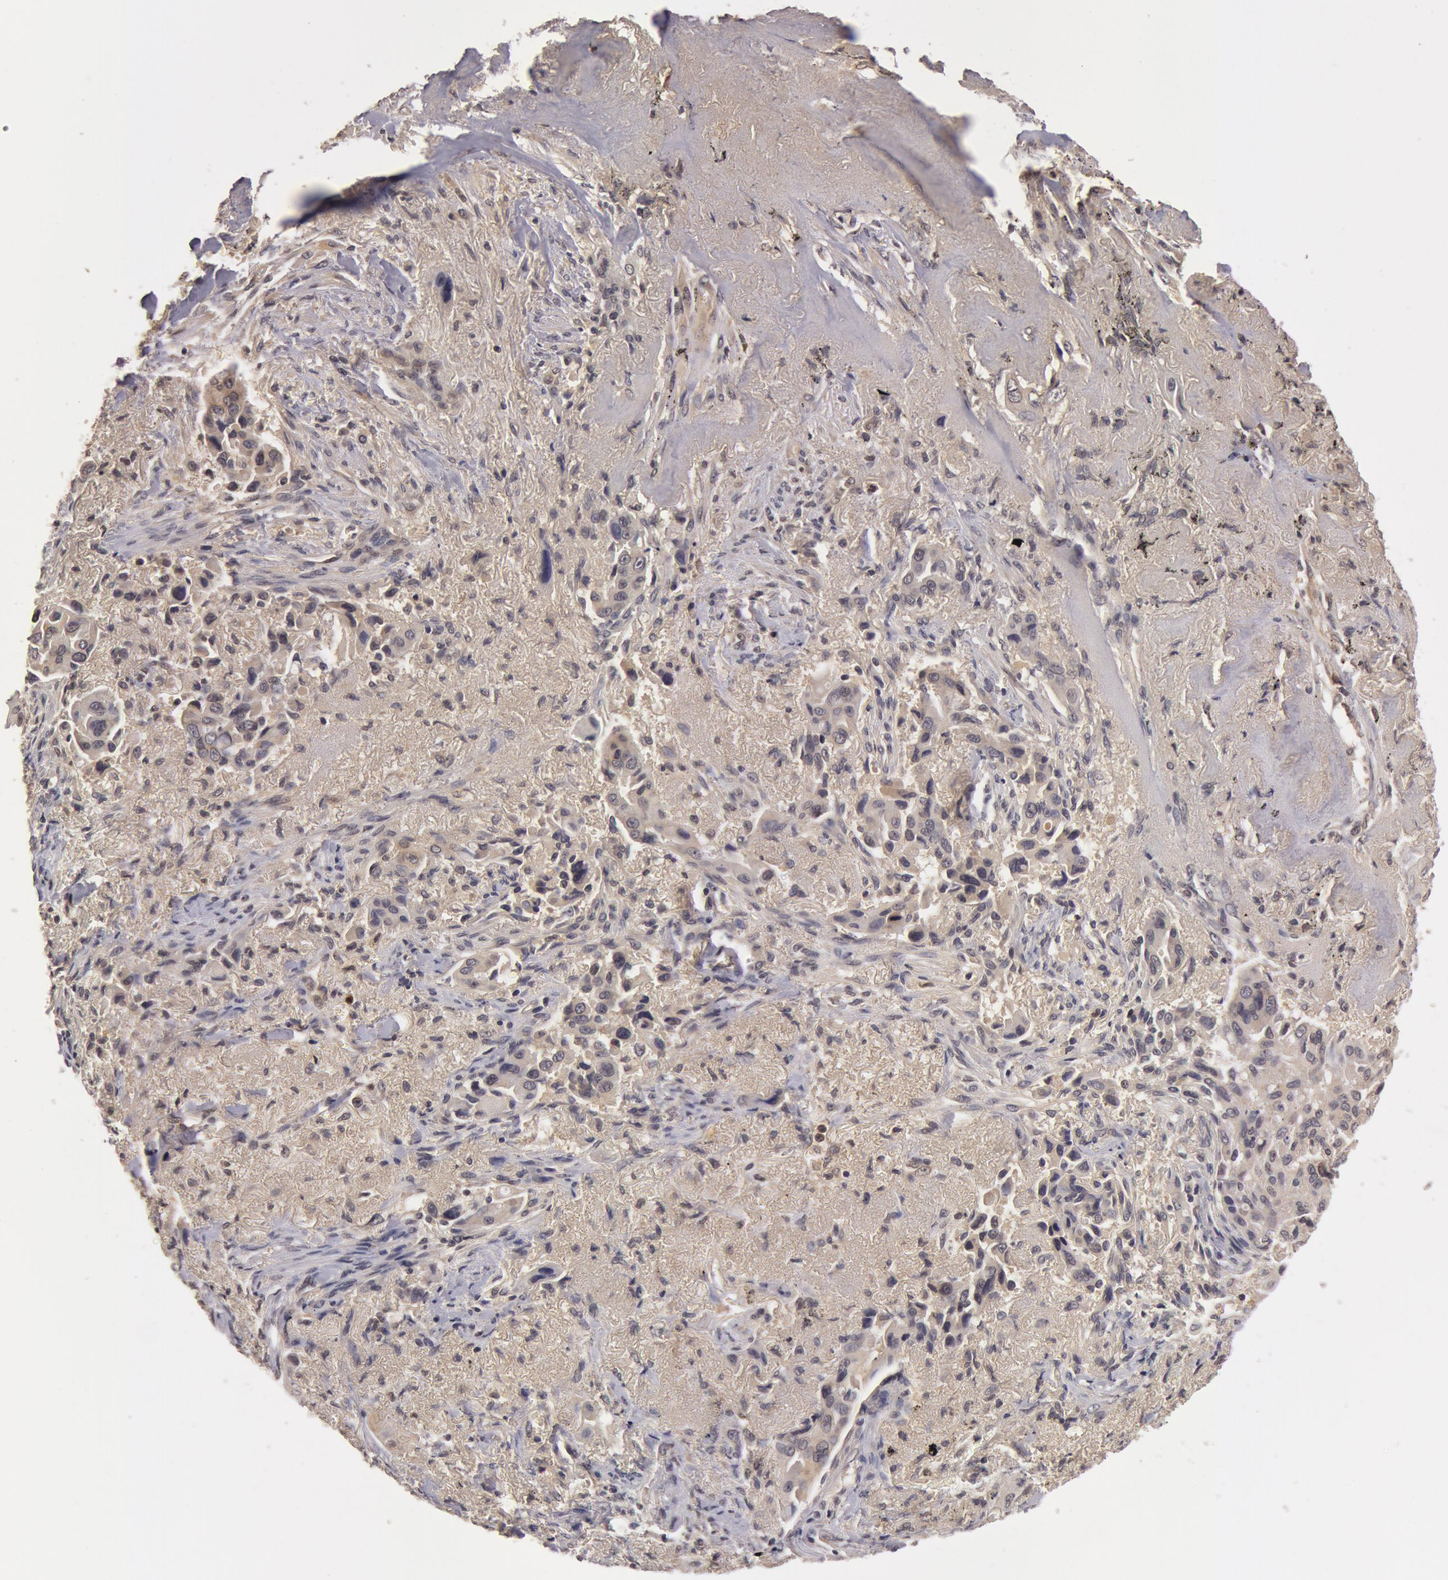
{"staining": {"intensity": "weak", "quantity": ">75%", "location": "cytoplasmic/membranous"}, "tissue": "lung cancer", "cell_type": "Tumor cells", "image_type": "cancer", "snomed": [{"axis": "morphology", "description": "Adenocarcinoma, NOS"}, {"axis": "topography", "description": "Lung"}], "caption": "Weak cytoplasmic/membranous expression is appreciated in about >75% of tumor cells in lung cancer. (brown staining indicates protein expression, while blue staining denotes nuclei).", "gene": "BCHE", "patient": {"sex": "male", "age": 68}}